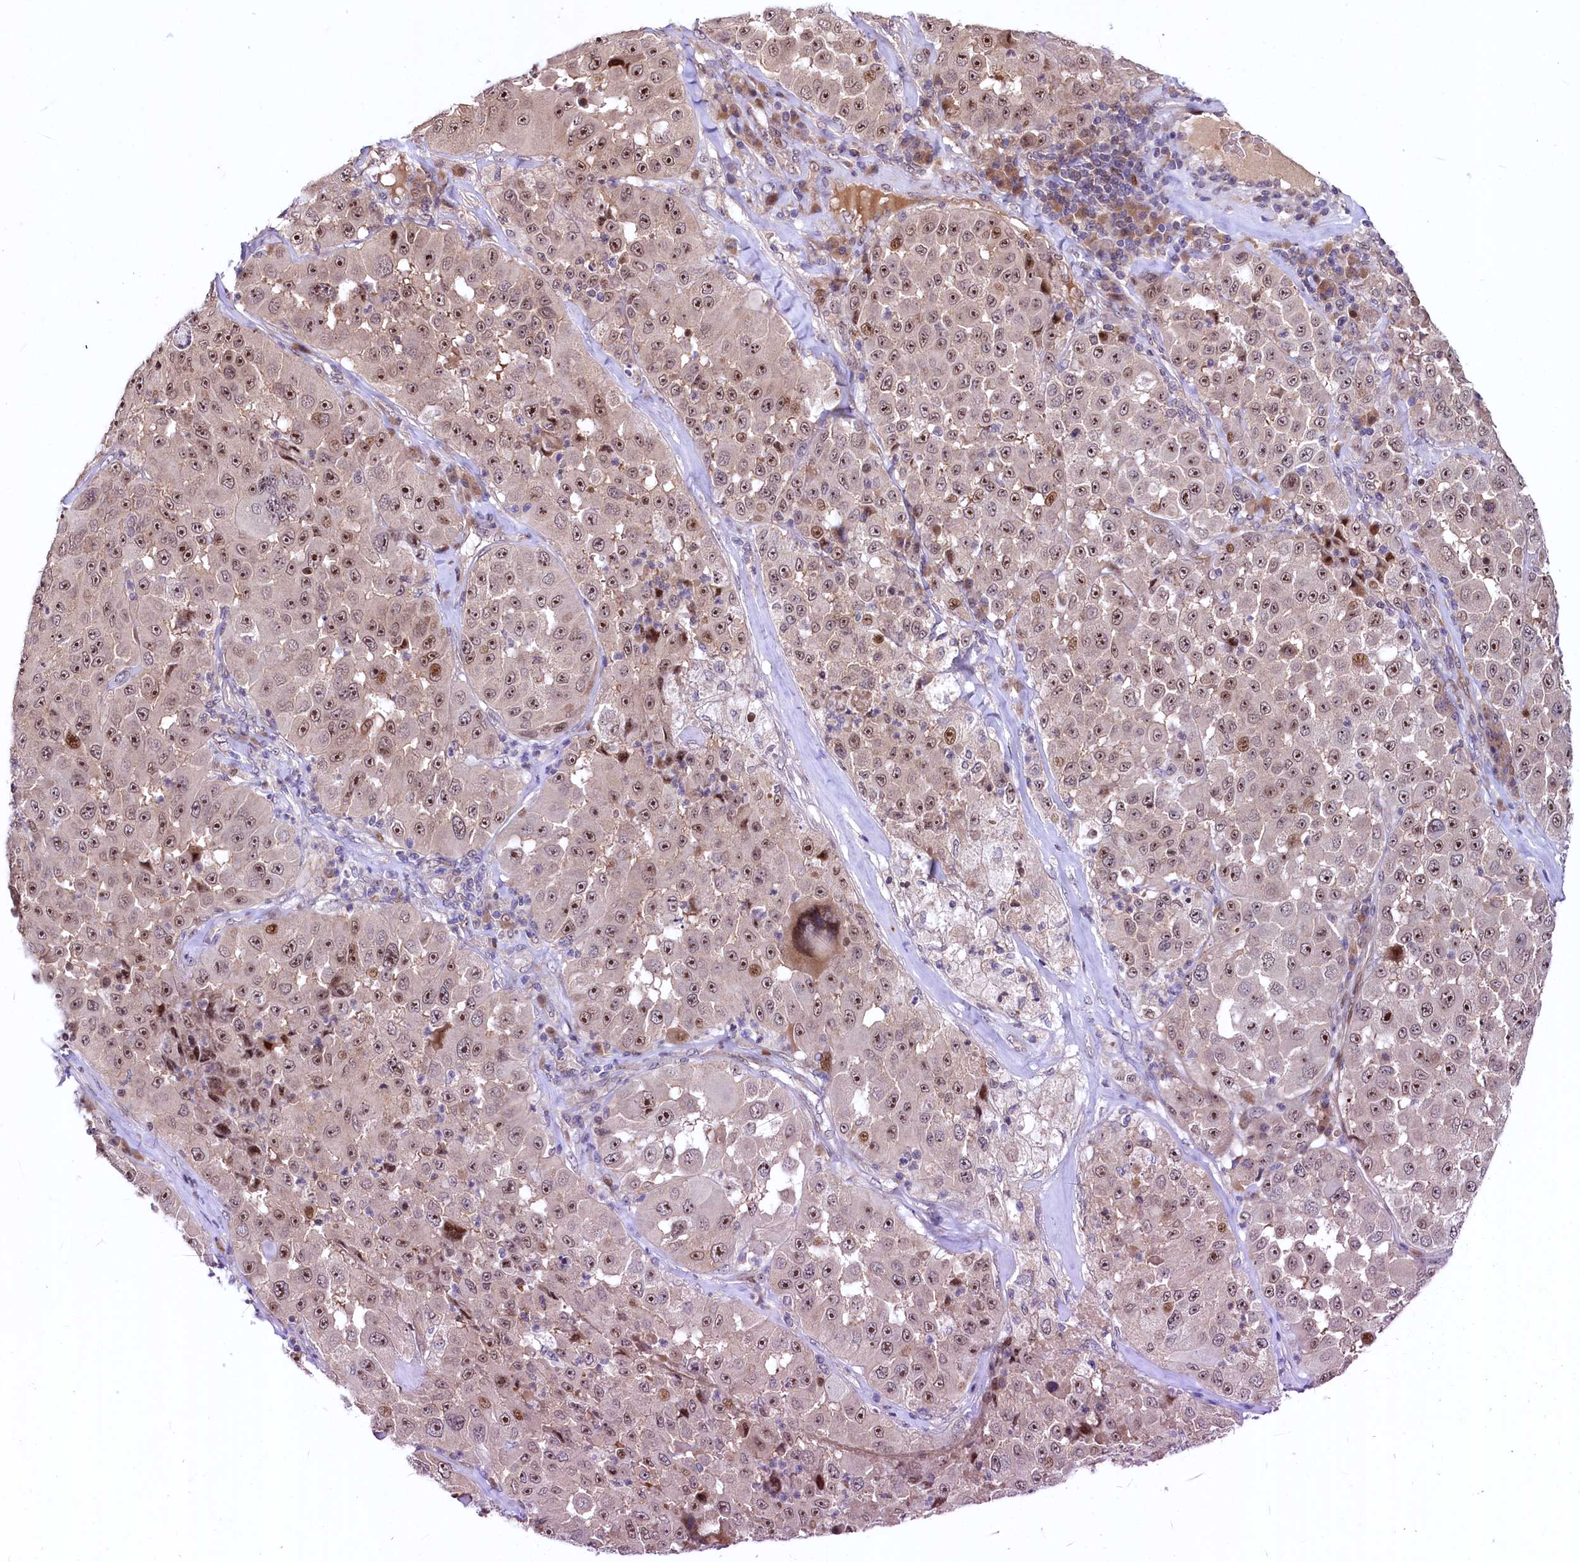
{"staining": {"intensity": "strong", "quantity": ">75%", "location": "nuclear"}, "tissue": "melanoma", "cell_type": "Tumor cells", "image_type": "cancer", "snomed": [{"axis": "morphology", "description": "Malignant melanoma, Metastatic site"}, {"axis": "topography", "description": "Lymph node"}], "caption": "IHC histopathology image of melanoma stained for a protein (brown), which shows high levels of strong nuclear expression in about >75% of tumor cells.", "gene": "N4BP2L1", "patient": {"sex": "male", "age": 62}}